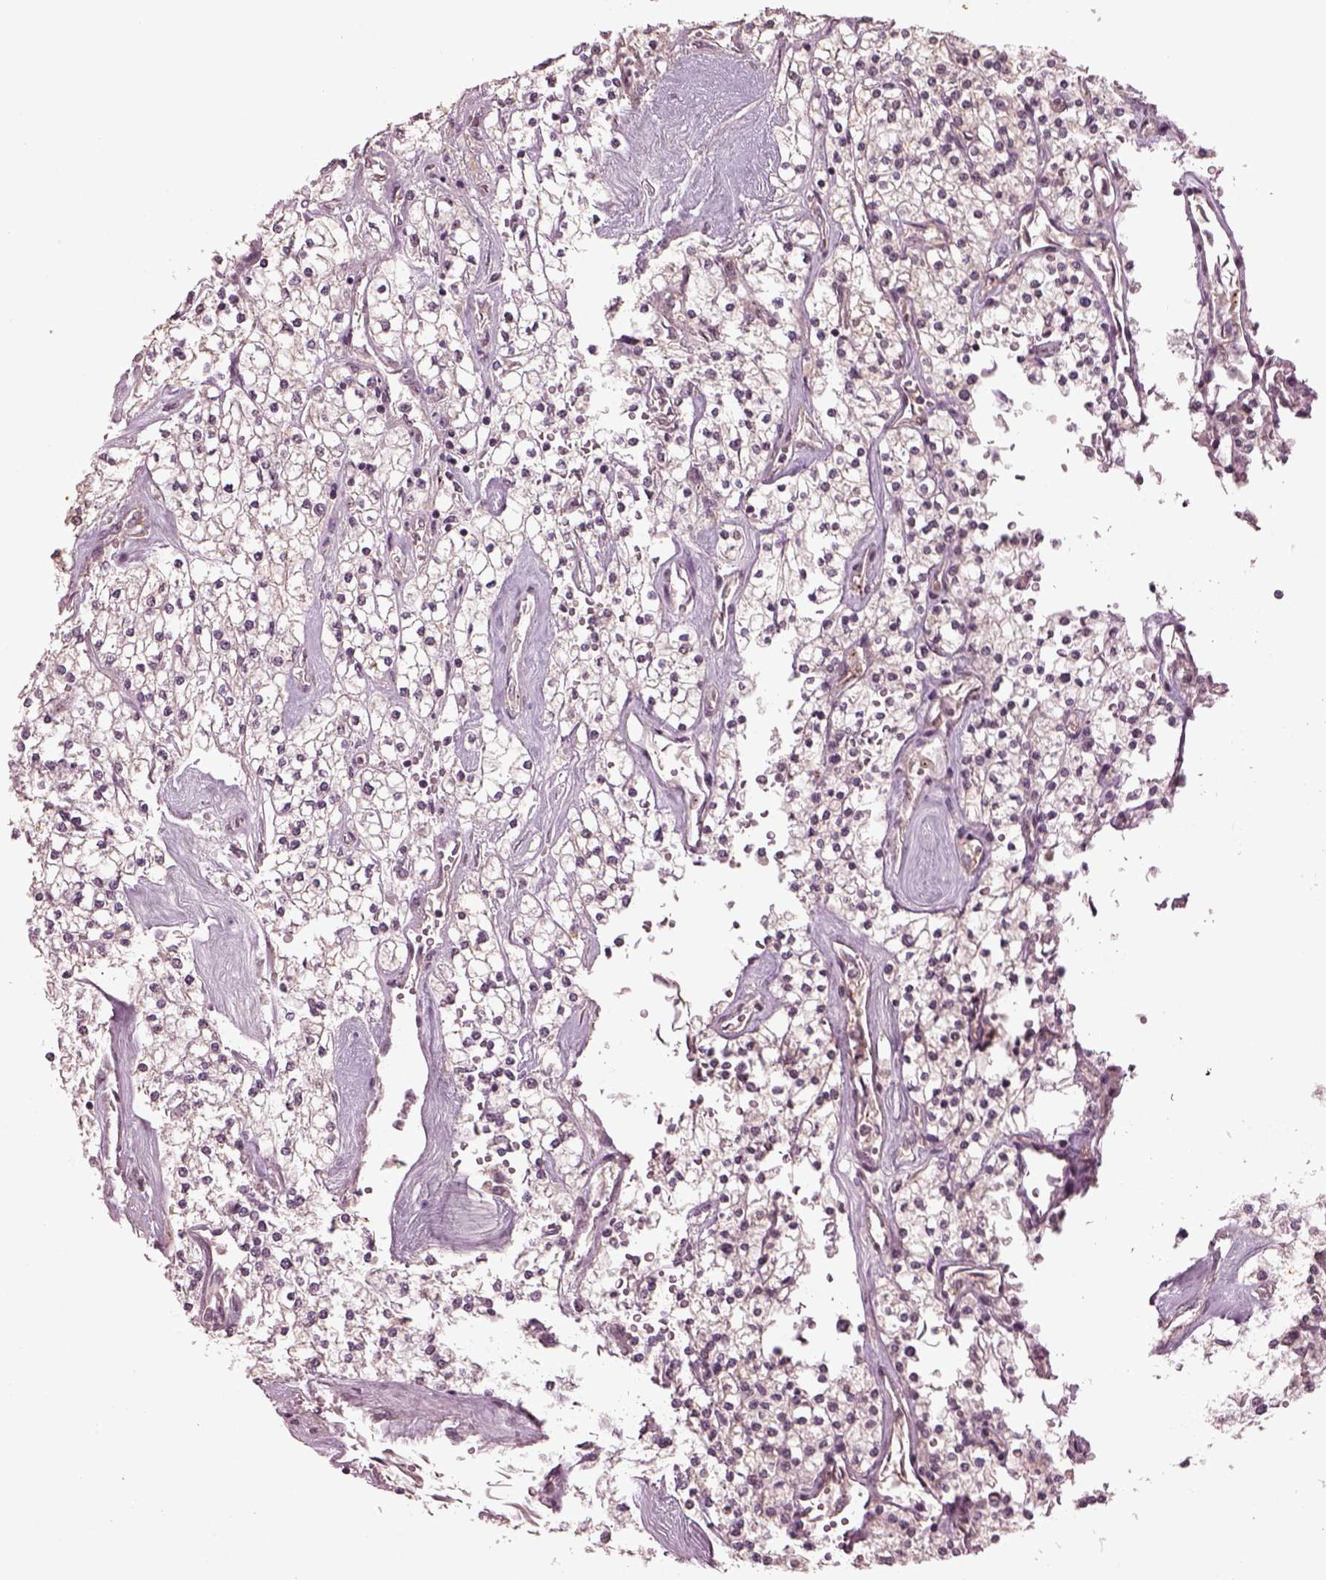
{"staining": {"intensity": "negative", "quantity": "none", "location": "none"}, "tissue": "renal cancer", "cell_type": "Tumor cells", "image_type": "cancer", "snomed": [{"axis": "morphology", "description": "Adenocarcinoma, NOS"}, {"axis": "topography", "description": "Kidney"}], "caption": "This is a photomicrograph of immunohistochemistry staining of renal cancer, which shows no positivity in tumor cells. Brightfield microscopy of immunohistochemistry stained with DAB (brown) and hematoxylin (blue), captured at high magnification.", "gene": "GNRH1", "patient": {"sex": "male", "age": 80}}